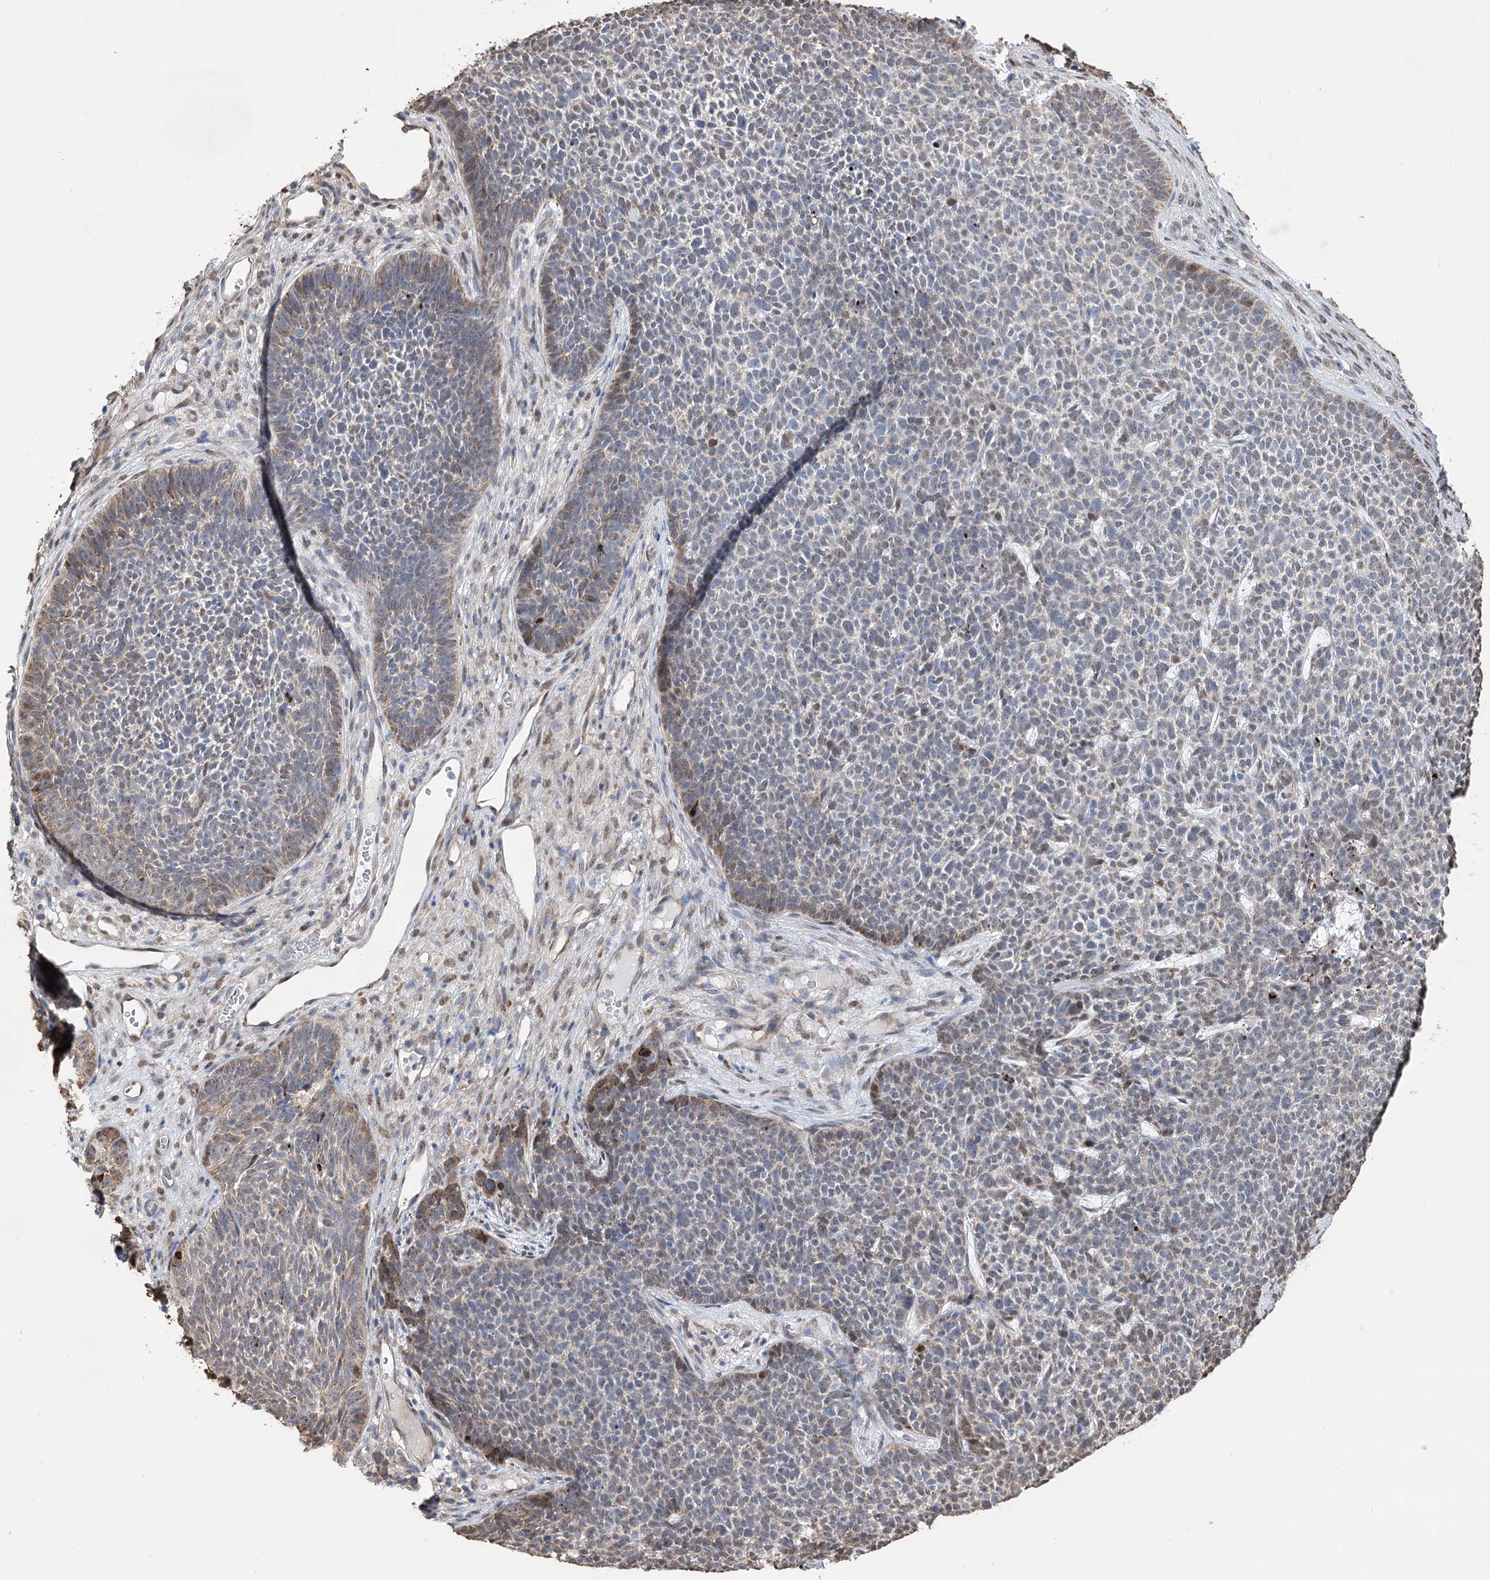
{"staining": {"intensity": "moderate", "quantity": "<25%", "location": "cytoplasmic/membranous,nuclear"}, "tissue": "skin cancer", "cell_type": "Tumor cells", "image_type": "cancer", "snomed": [{"axis": "morphology", "description": "Basal cell carcinoma"}, {"axis": "topography", "description": "Skin"}], "caption": "Protein expression analysis of skin basal cell carcinoma displays moderate cytoplasmic/membranous and nuclear staining in about <25% of tumor cells.", "gene": "NFU1", "patient": {"sex": "female", "age": 84}}